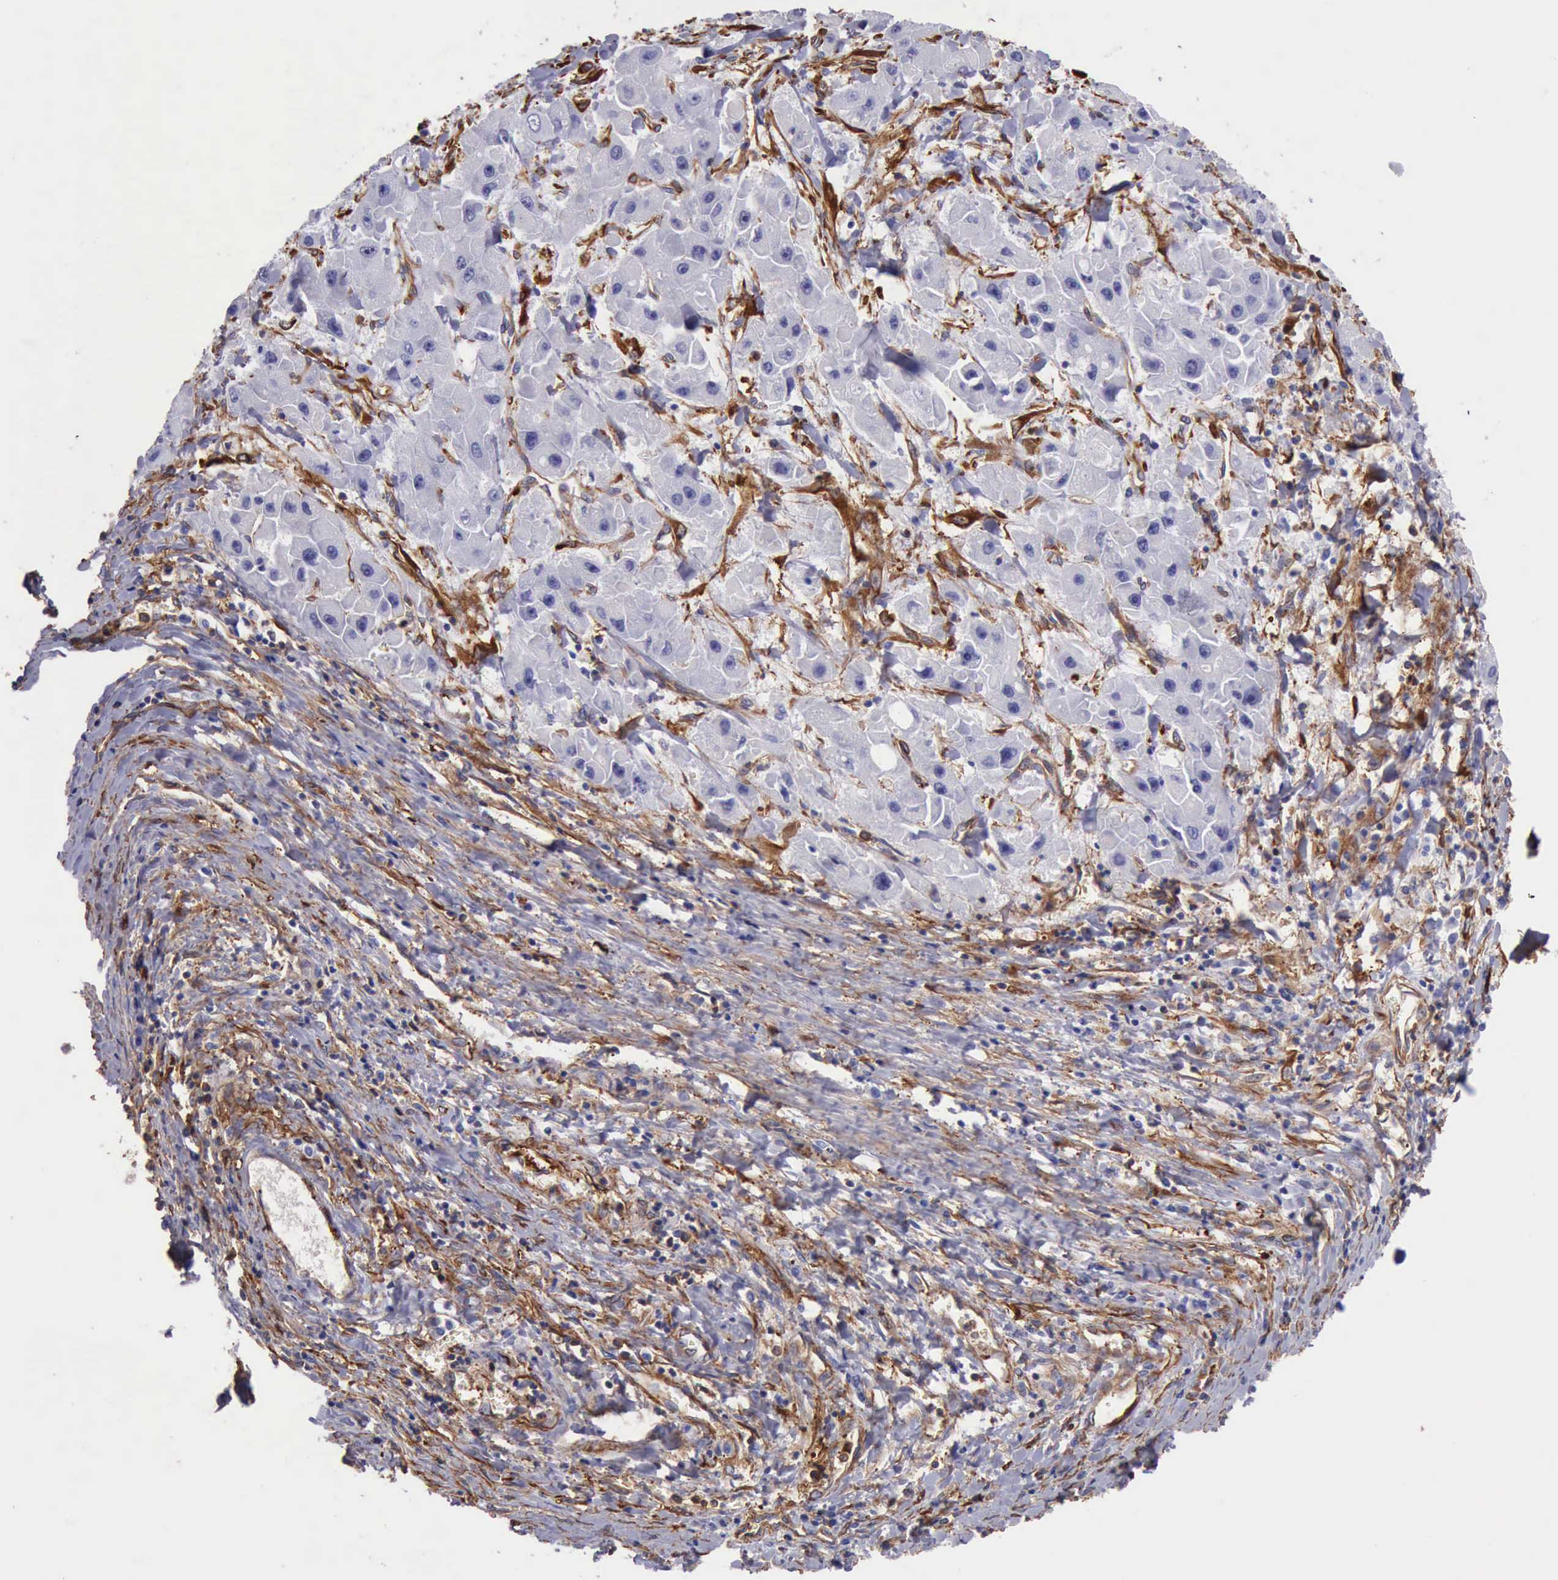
{"staining": {"intensity": "negative", "quantity": "none", "location": "none"}, "tissue": "liver cancer", "cell_type": "Tumor cells", "image_type": "cancer", "snomed": [{"axis": "morphology", "description": "Carcinoma, Hepatocellular, NOS"}, {"axis": "topography", "description": "Liver"}], "caption": "The photomicrograph exhibits no staining of tumor cells in hepatocellular carcinoma (liver). (DAB immunohistochemistry (IHC) visualized using brightfield microscopy, high magnification).", "gene": "FLNA", "patient": {"sex": "male", "age": 24}}